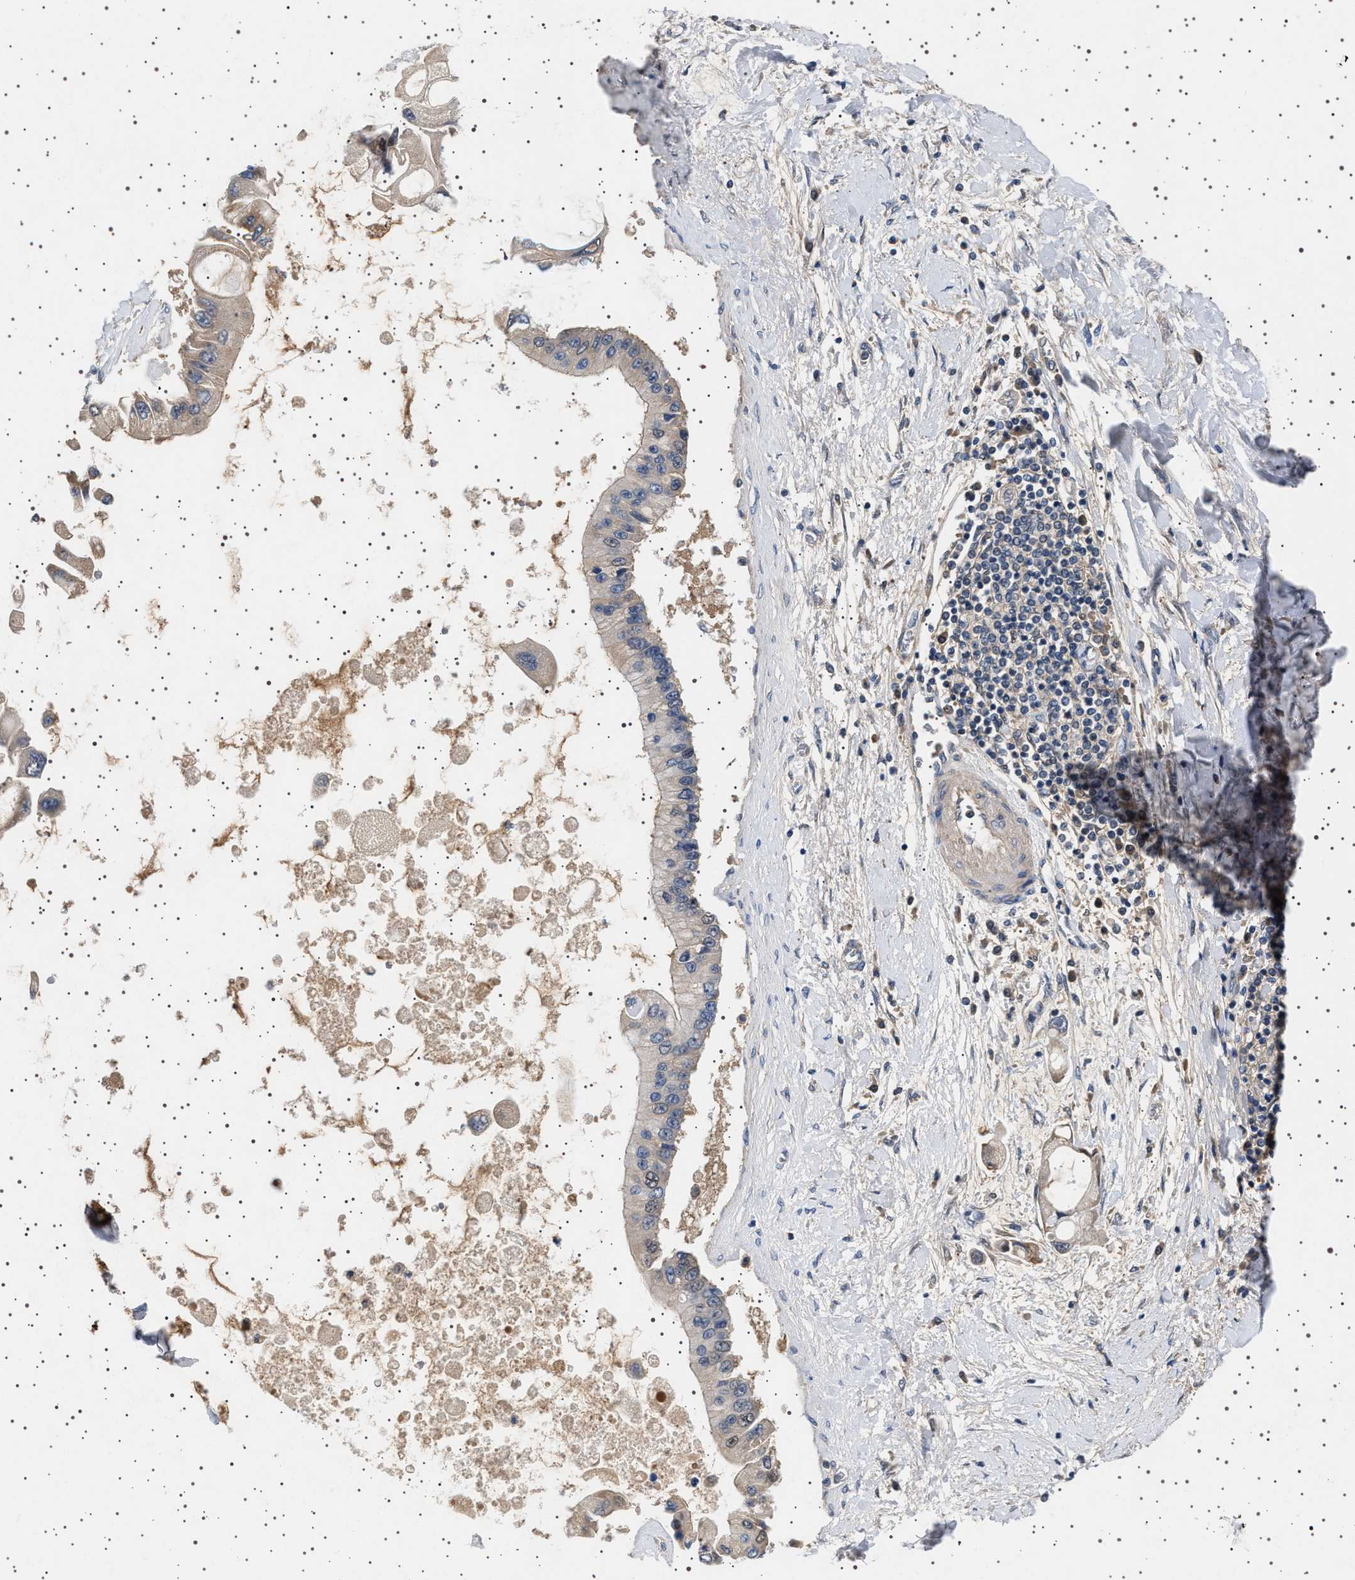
{"staining": {"intensity": "negative", "quantity": "none", "location": "none"}, "tissue": "liver cancer", "cell_type": "Tumor cells", "image_type": "cancer", "snomed": [{"axis": "morphology", "description": "Cholangiocarcinoma"}, {"axis": "topography", "description": "Liver"}], "caption": "An image of human liver cancer (cholangiocarcinoma) is negative for staining in tumor cells.", "gene": "FICD", "patient": {"sex": "male", "age": 50}}